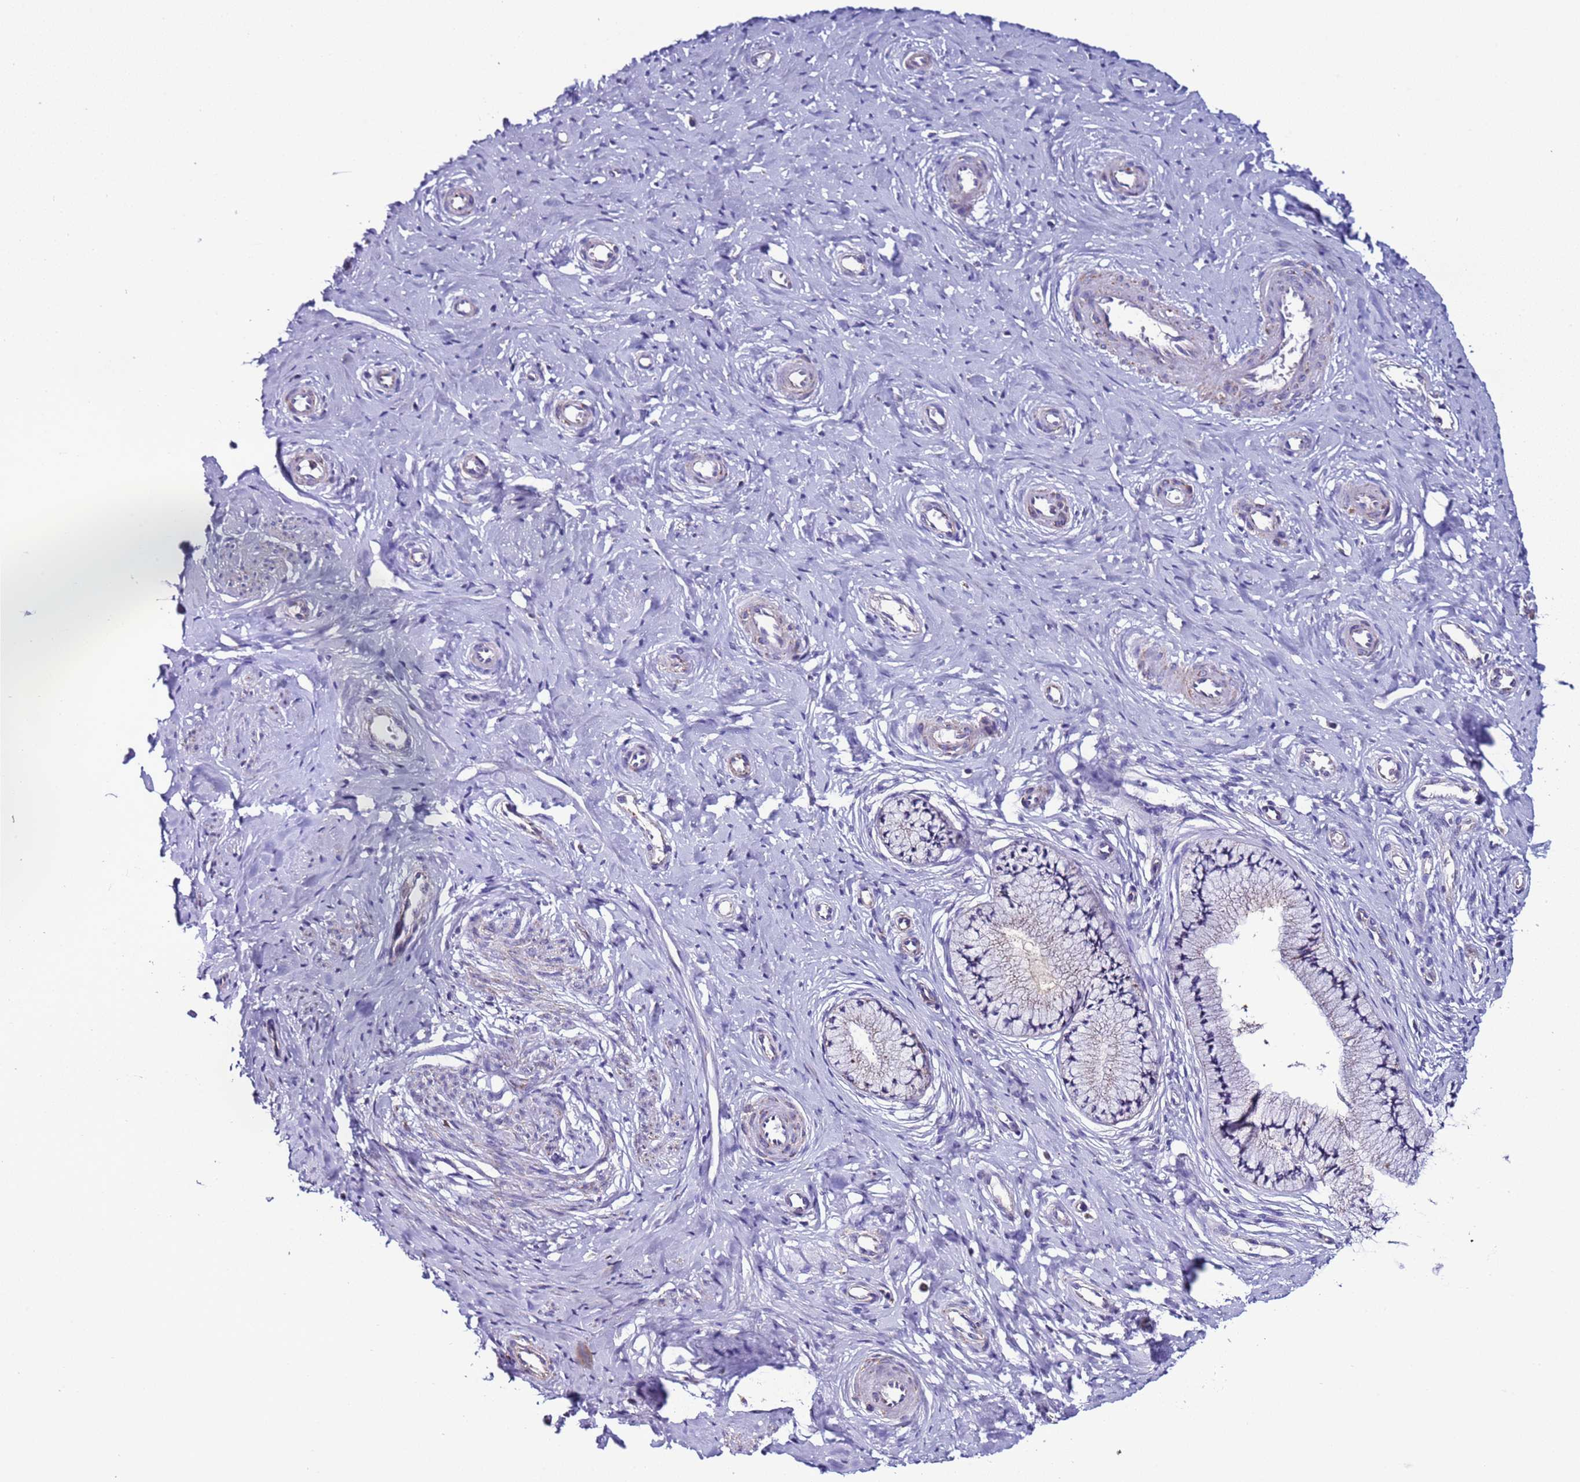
{"staining": {"intensity": "moderate", "quantity": "<25%", "location": "cytoplasmic/membranous"}, "tissue": "cervix", "cell_type": "Glandular cells", "image_type": "normal", "snomed": [{"axis": "morphology", "description": "Normal tissue, NOS"}, {"axis": "topography", "description": "Cervix"}], "caption": "Protein staining demonstrates moderate cytoplasmic/membranous positivity in about <25% of glandular cells in benign cervix. The staining was performed using DAB (3,3'-diaminobenzidine), with brown indicating positive protein expression. Nuclei are stained blue with hematoxylin.", "gene": "UEVLD", "patient": {"sex": "female", "age": 36}}